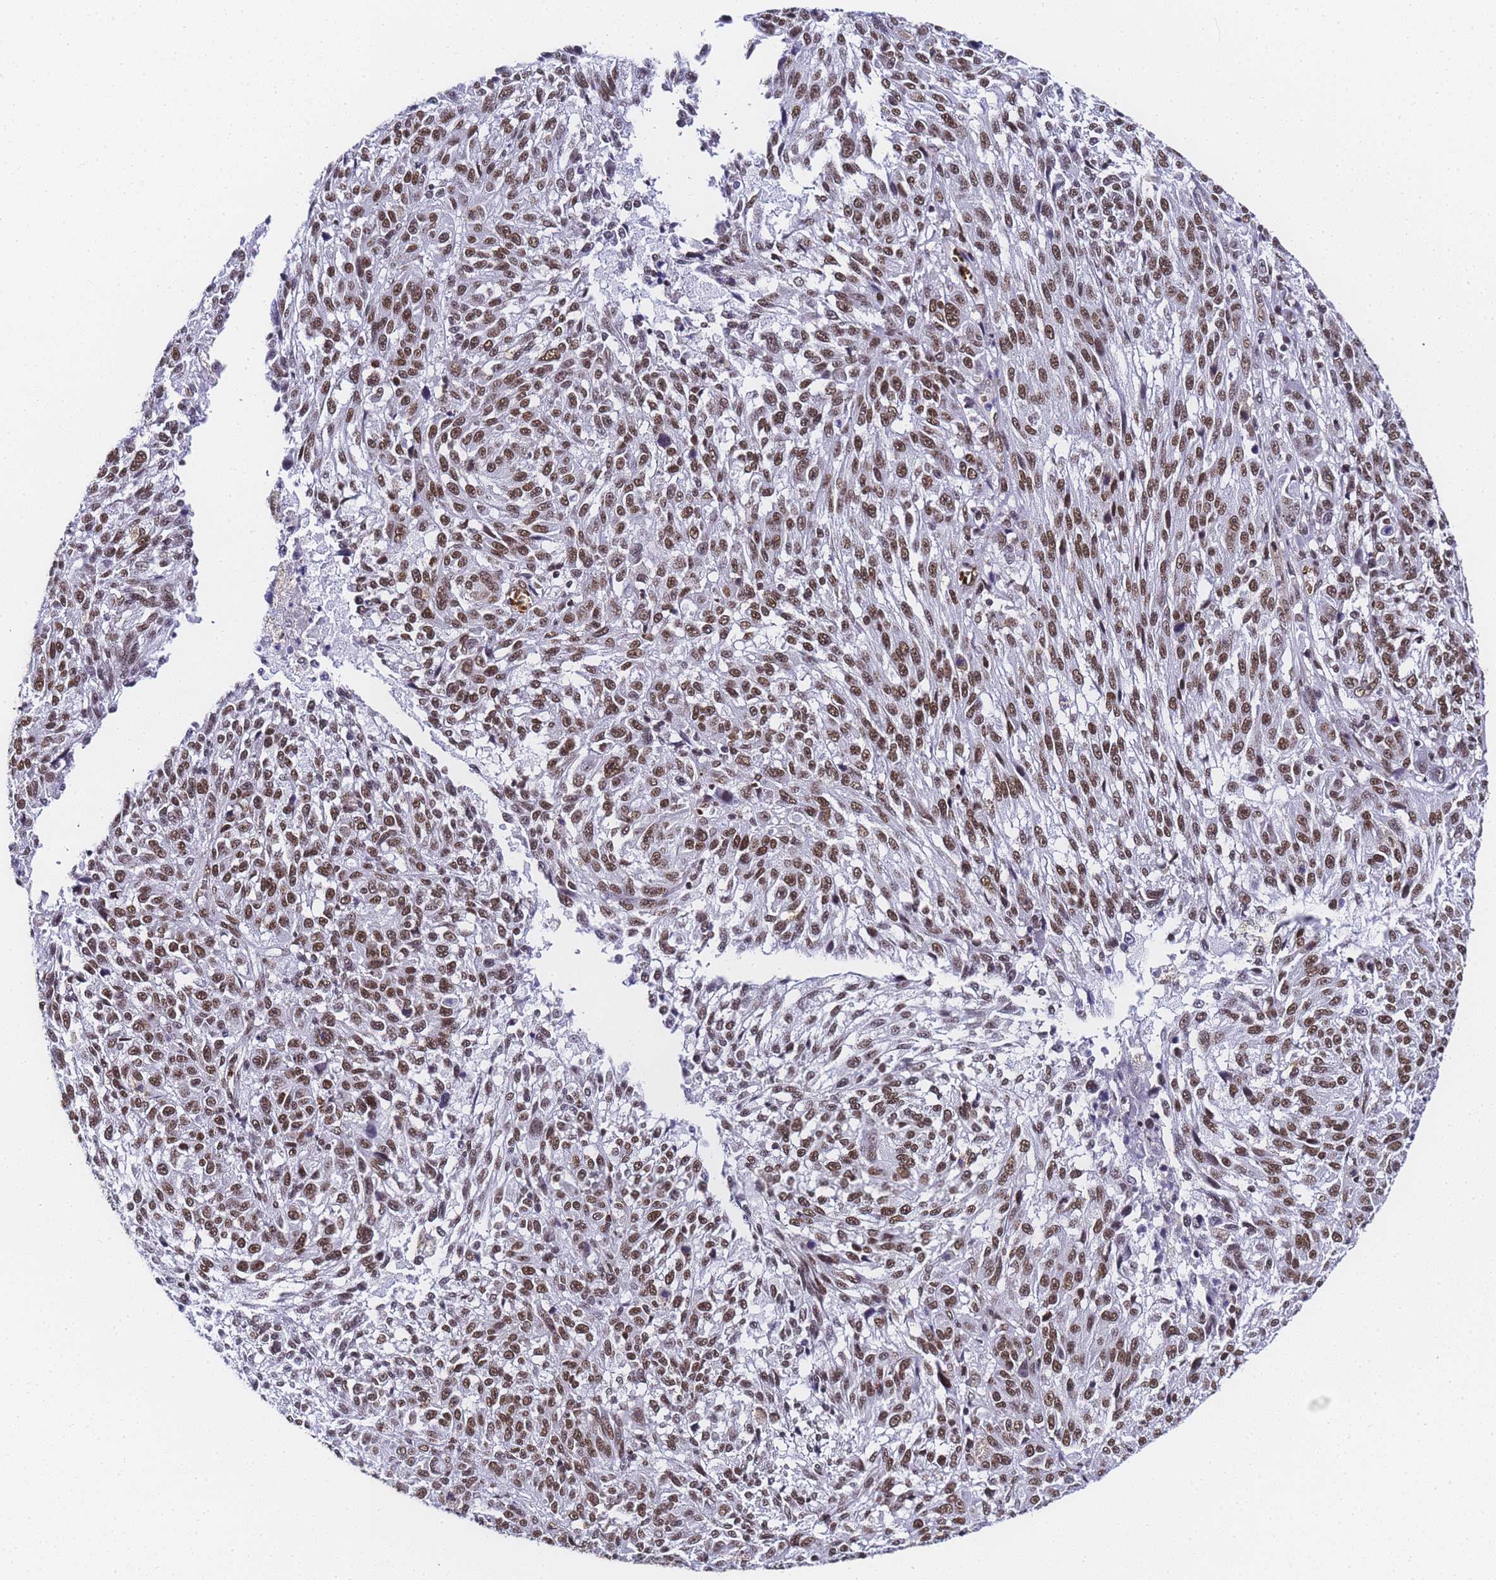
{"staining": {"intensity": "moderate", "quantity": ">75%", "location": "nuclear"}, "tissue": "melanoma", "cell_type": "Tumor cells", "image_type": "cancer", "snomed": [{"axis": "morphology", "description": "Malignant melanoma, NOS"}, {"axis": "topography", "description": "Skin"}], "caption": "This histopathology image shows melanoma stained with immunohistochemistry to label a protein in brown. The nuclear of tumor cells show moderate positivity for the protein. Nuclei are counter-stained blue.", "gene": "POLR1A", "patient": {"sex": "male", "age": 53}}